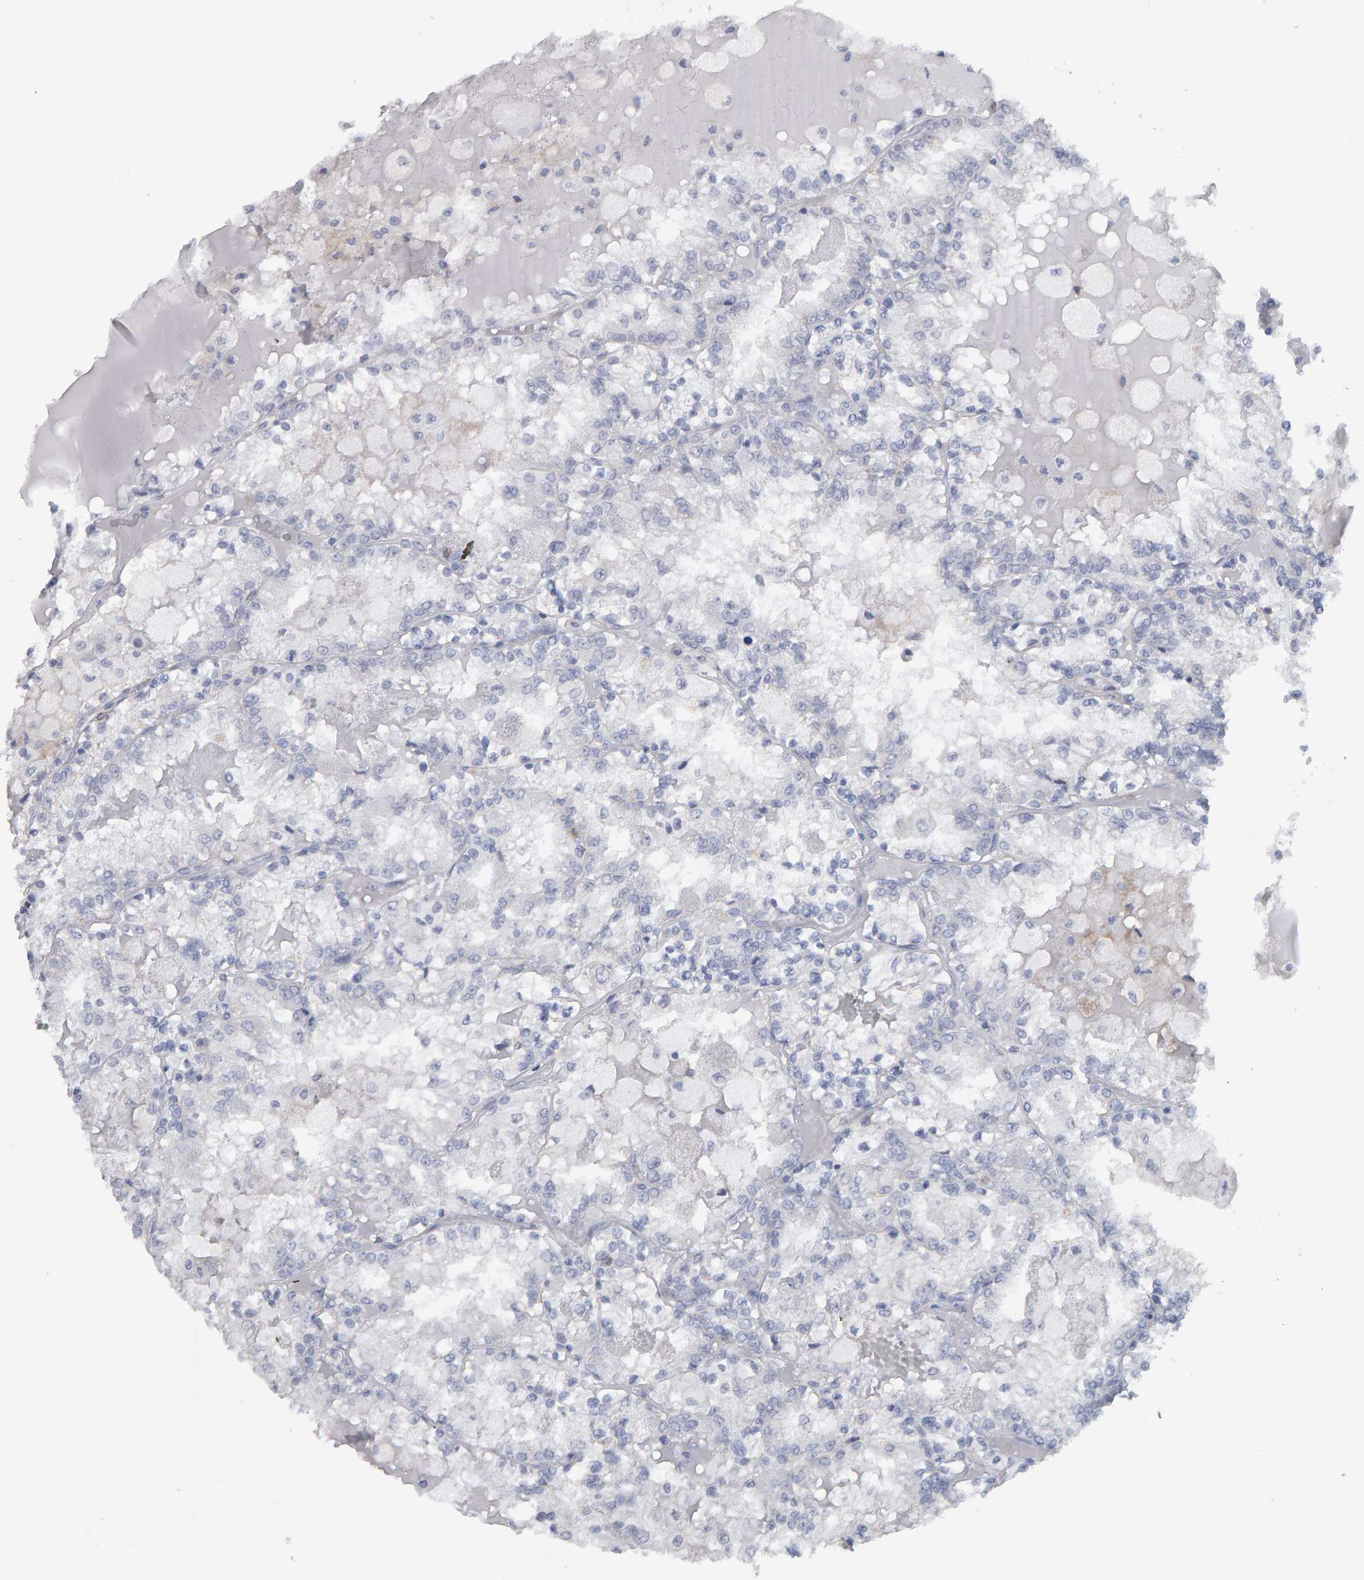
{"staining": {"intensity": "negative", "quantity": "none", "location": "none"}, "tissue": "renal cancer", "cell_type": "Tumor cells", "image_type": "cancer", "snomed": [{"axis": "morphology", "description": "Adenocarcinoma, NOS"}, {"axis": "topography", "description": "Kidney"}], "caption": "High power microscopy image of an IHC micrograph of renal cancer (adenocarcinoma), revealing no significant staining in tumor cells. Brightfield microscopy of immunohistochemistry (IHC) stained with DAB (3,3'-diaminobenzidine) (brown) and hematoxylin (blue), captured at high magnification.", "gene": "CD38", "patient": {"sex": "female", "age": 56}}